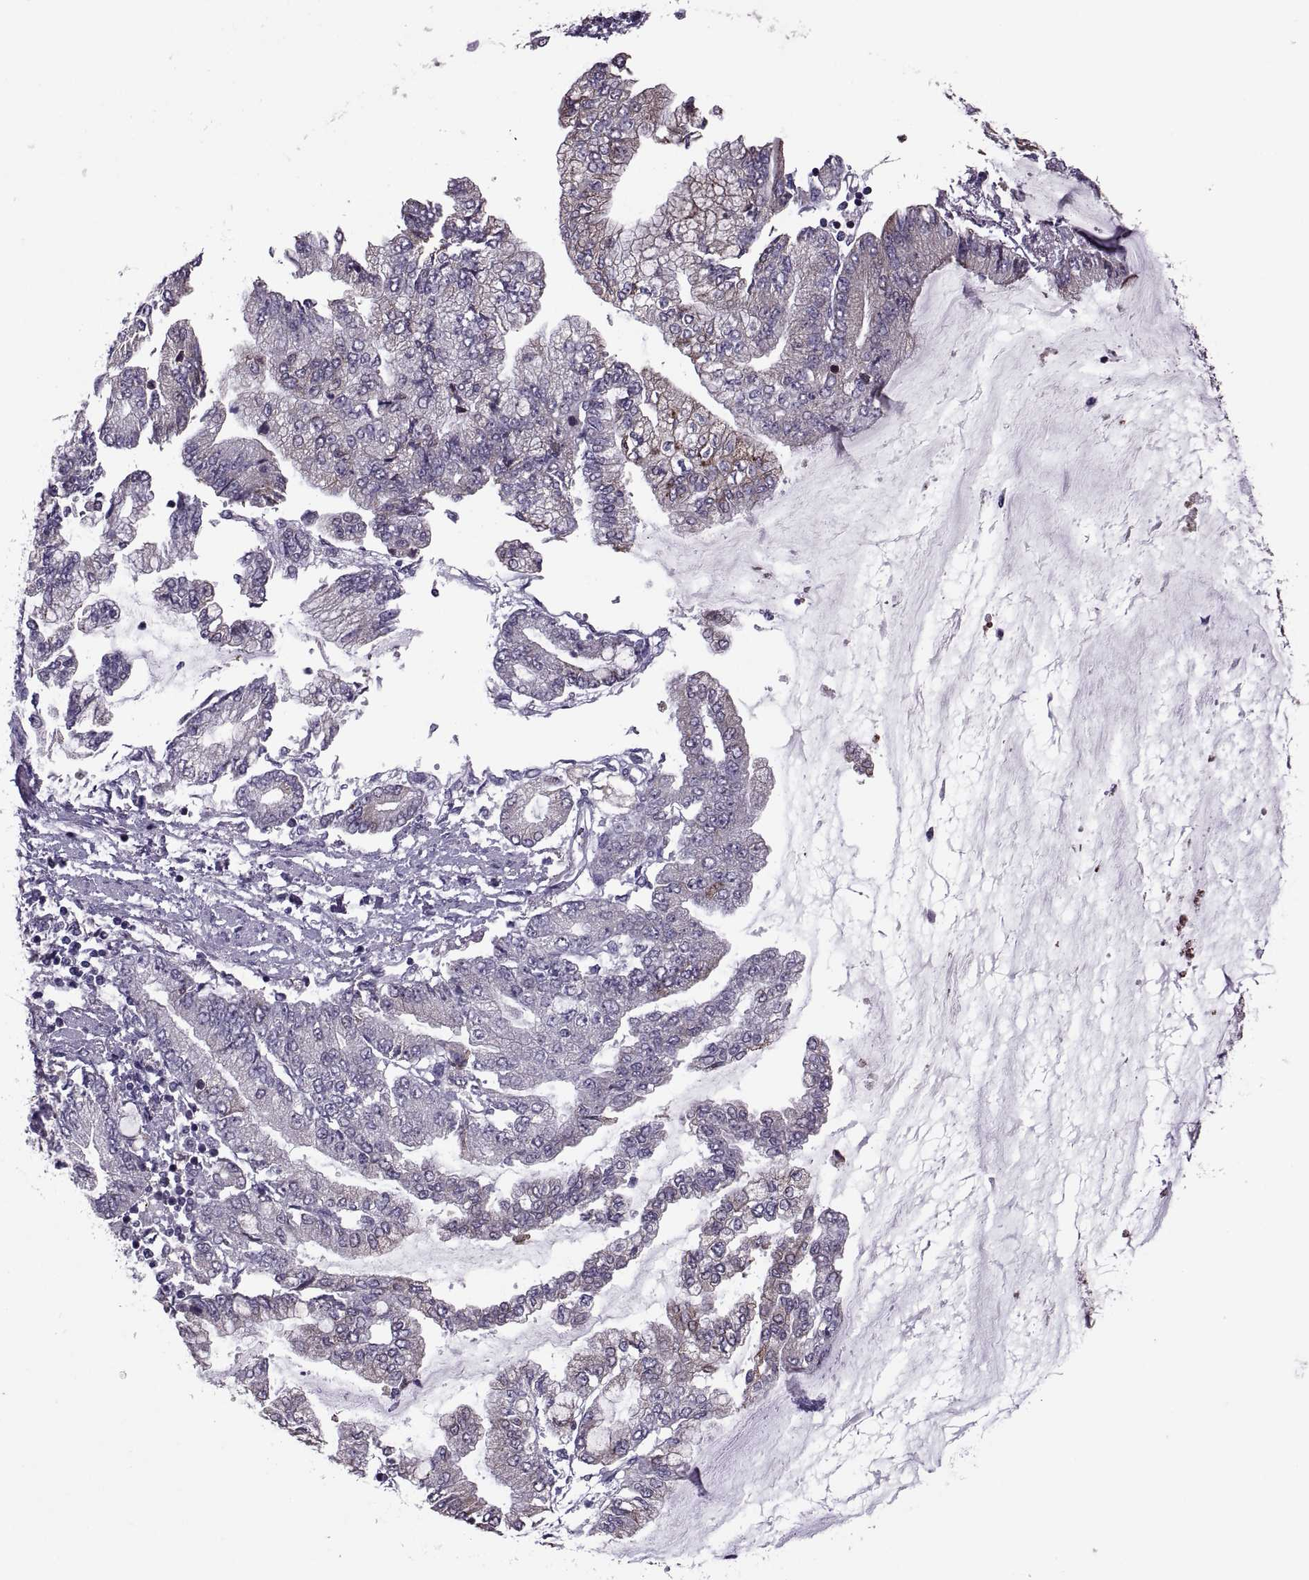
{"staining": {"intensity": "moderate", "quantity": "25%-75%", "location": "cytoplasmic/membranous"}, "tissue": "stomach cancer", "cell_type": "Tumor cells", "image_type": "cancer", "snomed": [{"axis": "morphology", "description": "Adenocarcinoma, NOS"}, {"axis": "topography", "description": "Stomach, upper"}], "caption": "DAB (3,3'-diaminobenzidine) immunohistochemical staining of stomach cancer (adenocarcinoma) reveals moderate cytoplasmic/membranous protein staining in about 25%-75% of tumor cells.", "gene": "PABPC1", "patient": {"sex": "female", "age": 74}}